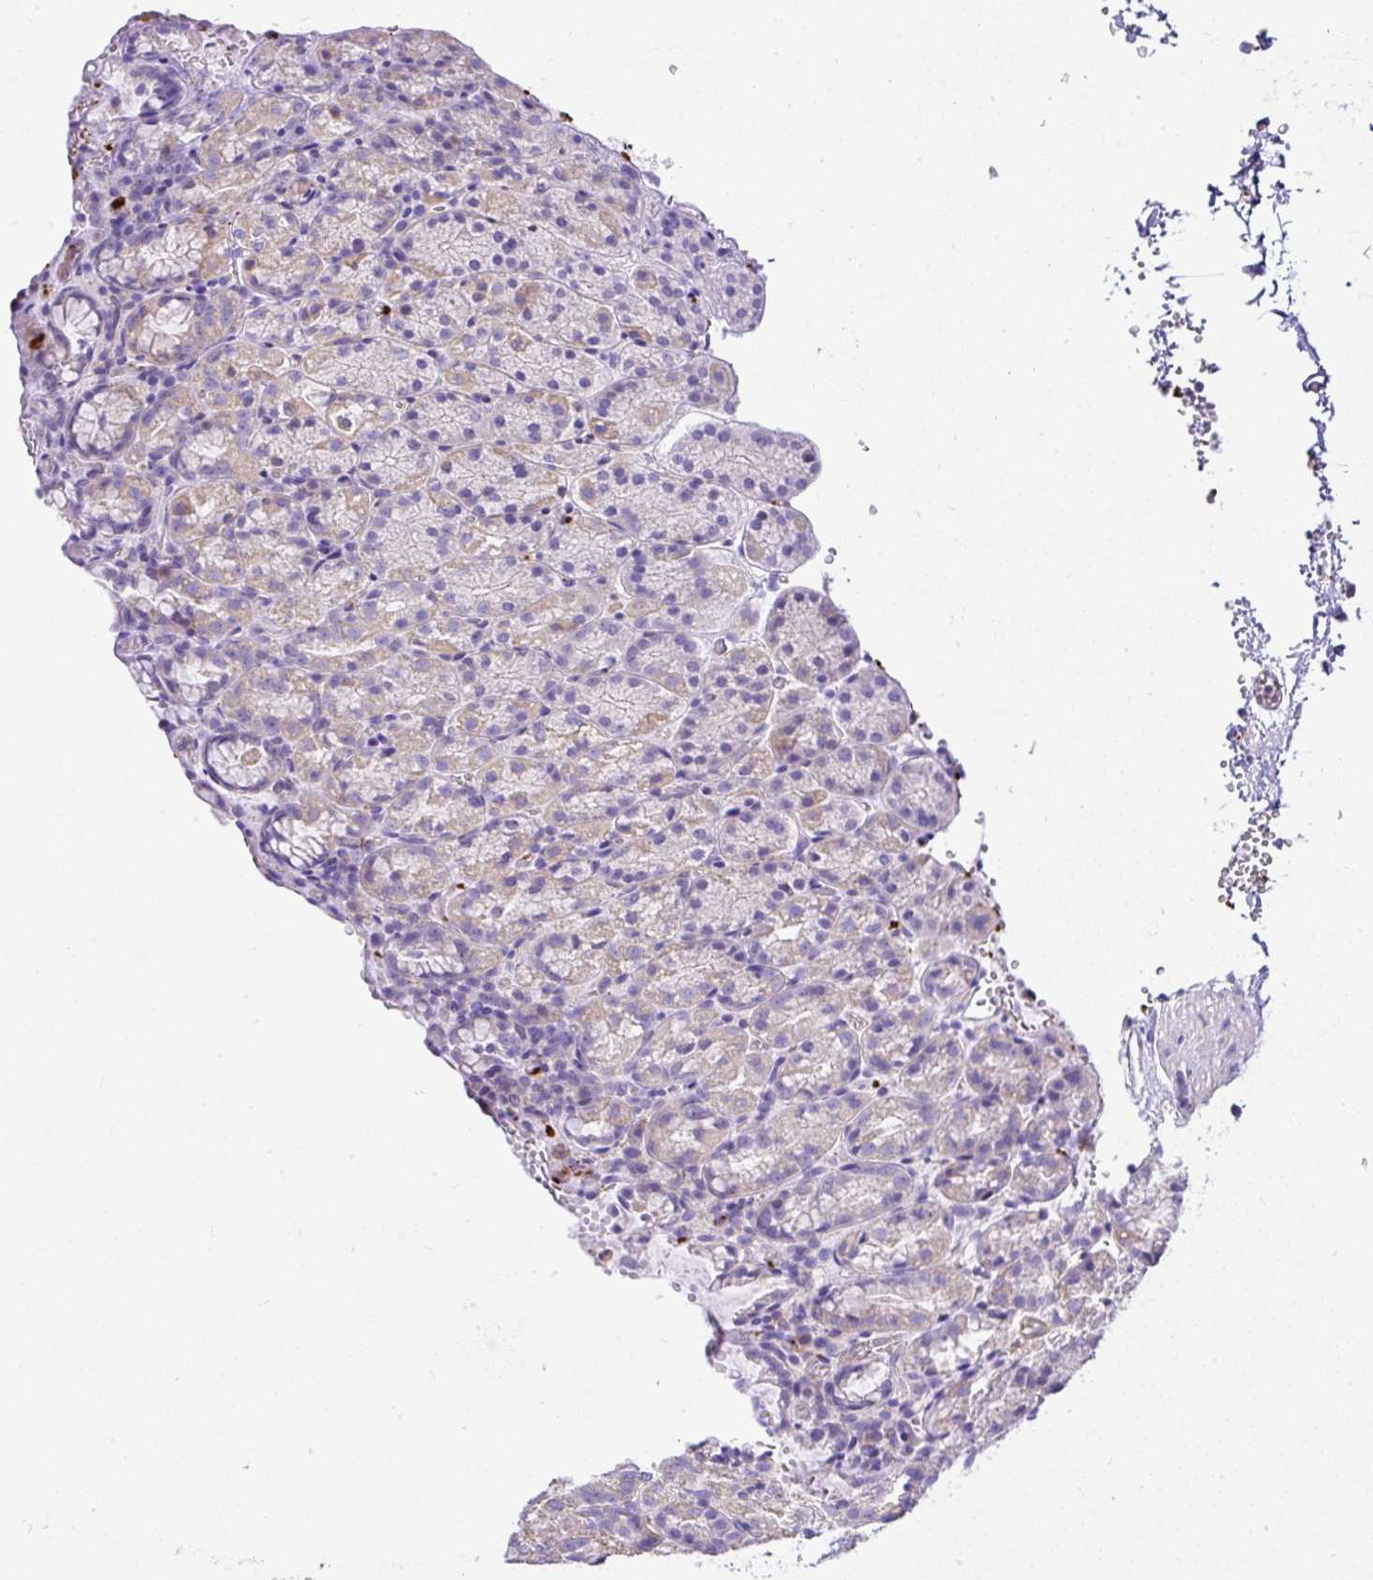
{"staining": {"intensity": "weak", "quantity": "25%-75%", "location": "cytoplasmic/membranous"}, "tissue": "stomach", "cell_type": "Glandular cells", "image_type": "normal", "snomed": [{"axis": "morphology", "description": "Normal tissue, NOS"}, {"axis": "topography", "description": "Stomach, upper"}], "caption": "Immunohistochemistry of unremarkable stomach reveals low levels of weak cytoplasmic/membranous staining in approximately 25%-75% of glandular cells. The protein is shown in brown color, while the nuclei are stained blue.", "gene": "CCDC142", "patient": {"sex": "female", "age": 81}}